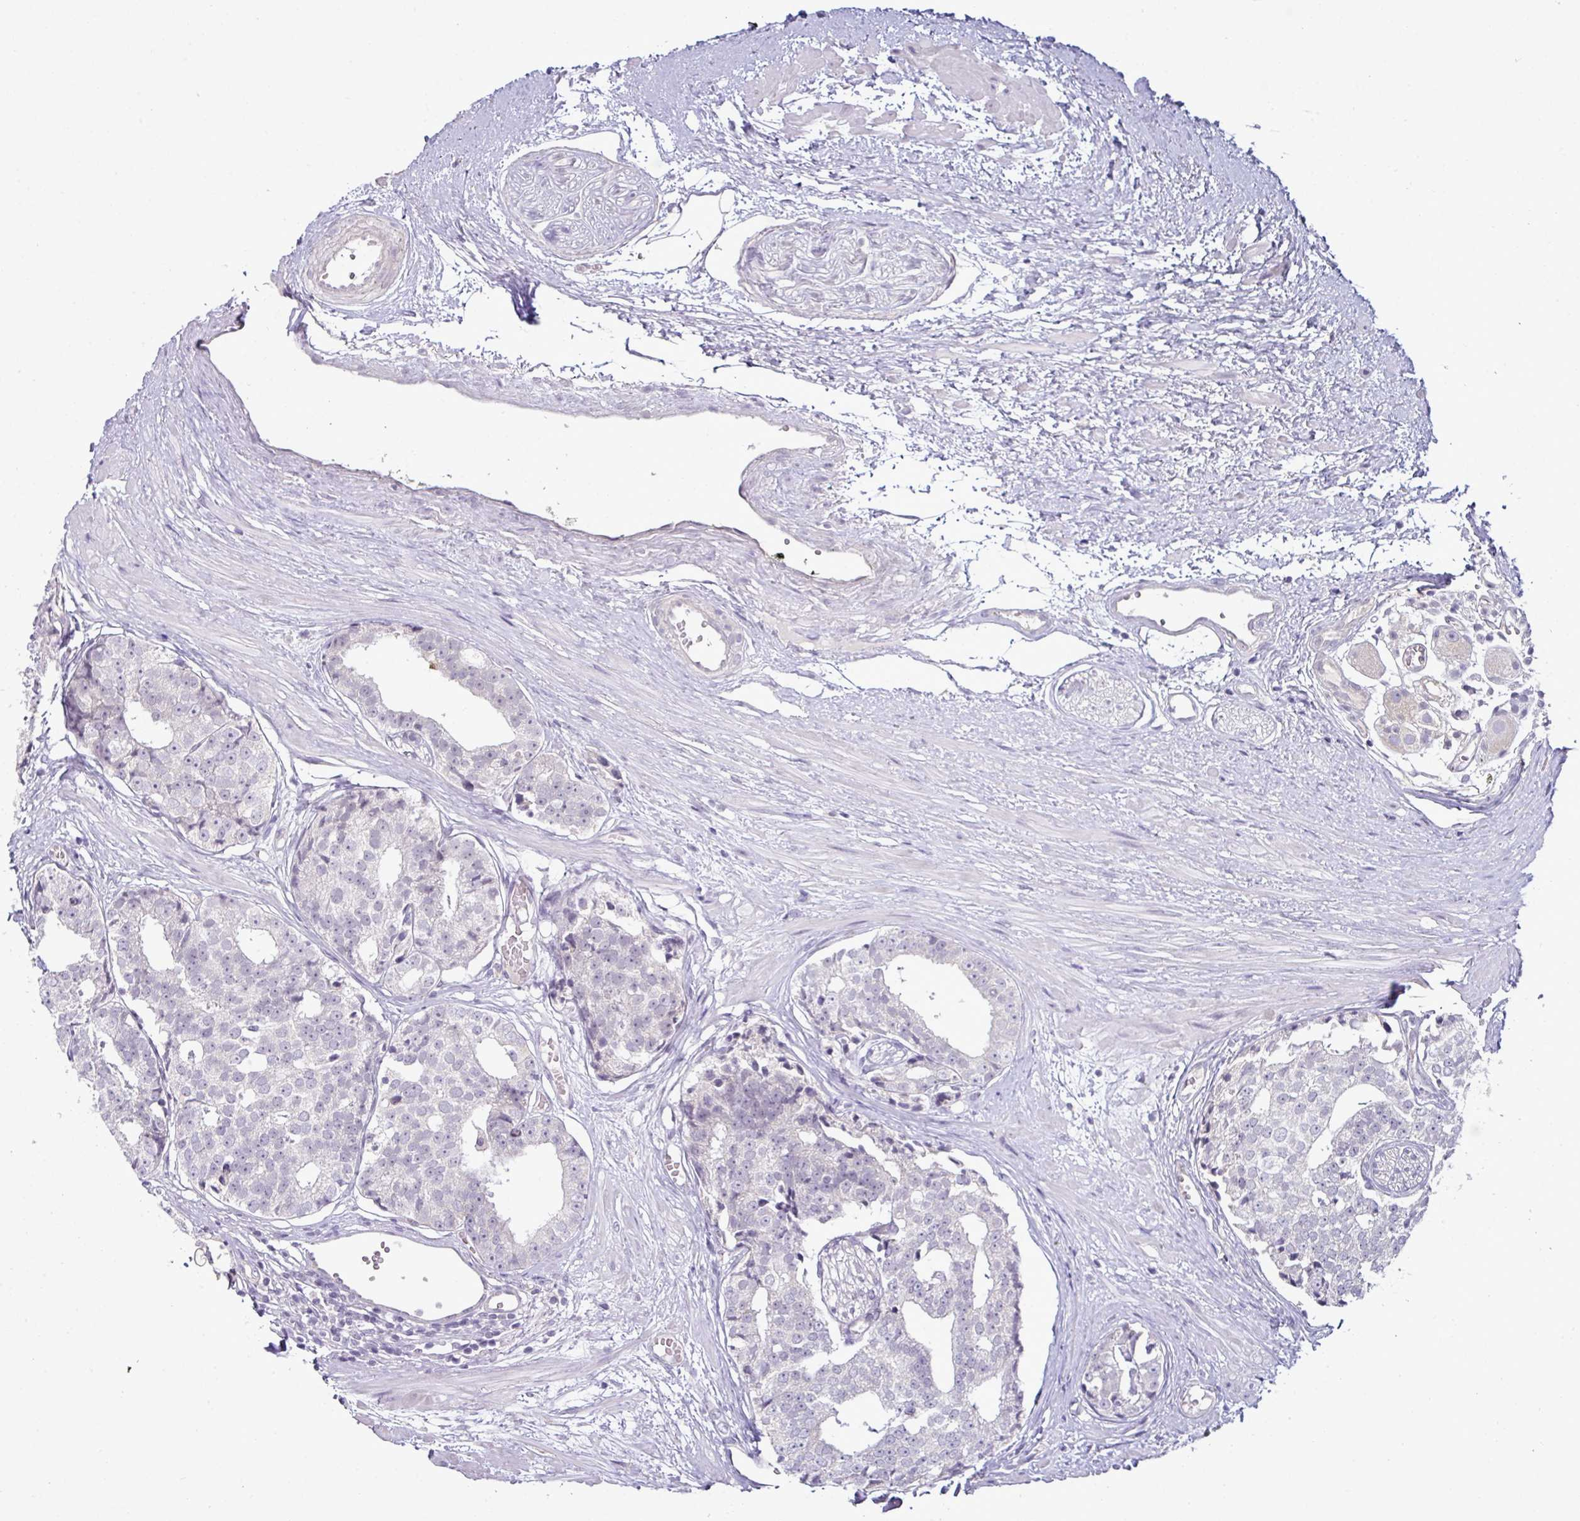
{"staining": {"intensity": "negative", "quantity": "none", "location": "none"}, "tissue": "prostate cancer", "cell_type": "Tumor cells", "image_type": "cancer", "snomed": [{"axis": "morphology", "description": "Adenocarcinoma, High grade"}, {"axis": "topography", "description": "Prostate"}], "caption": "This histopathology image is of adenocarcinoma (high-grade) (prostate) stained with IHC to label a protein in brown with the nuclei are counter-stained blue. There is no positivity in tumor cells. (DAB IHC, high magnification).", "gene": "HBEGF", "patient": {"sex": "male", "age": 71}}